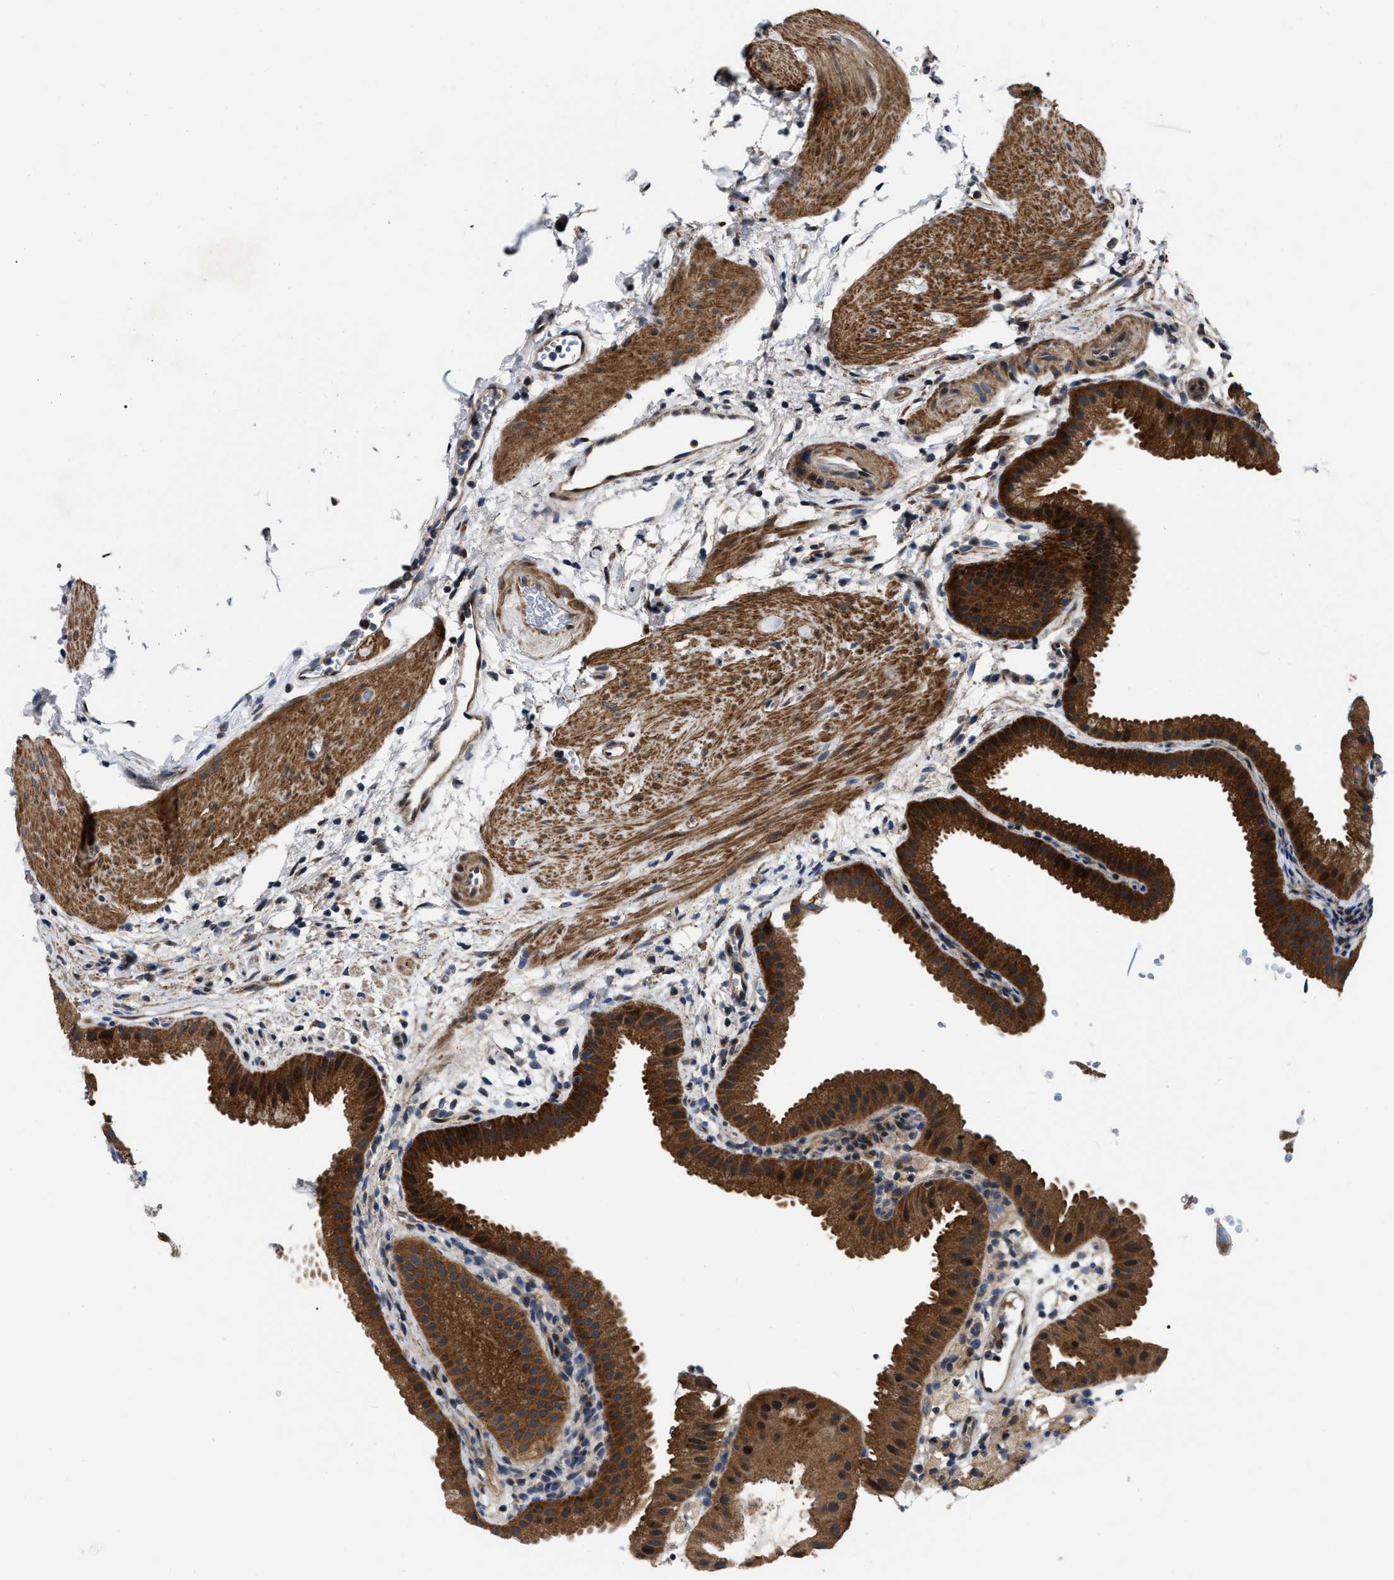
{"staining": {"intensity": "strong", "quantity": ">75%", "location": "cytoplasmic/membranous,nuclear"}, "tissue": "gallbladder", "cell_type": "Glandular cells", "image_type": "normal", "snomed": [{"axis": "morphology", "description": "Normal tissue, NOS"}, {"axis": "topography", "description": "Gallbladder"}], "caption": "The histopathology image displays a brown stain indicating the presence of a protein in the cytoplasmic/membranous,nuclear of glandular cells in gallbladder.", "gene": "PPWD1", "patient": {"sex": "female", "age": 64}}